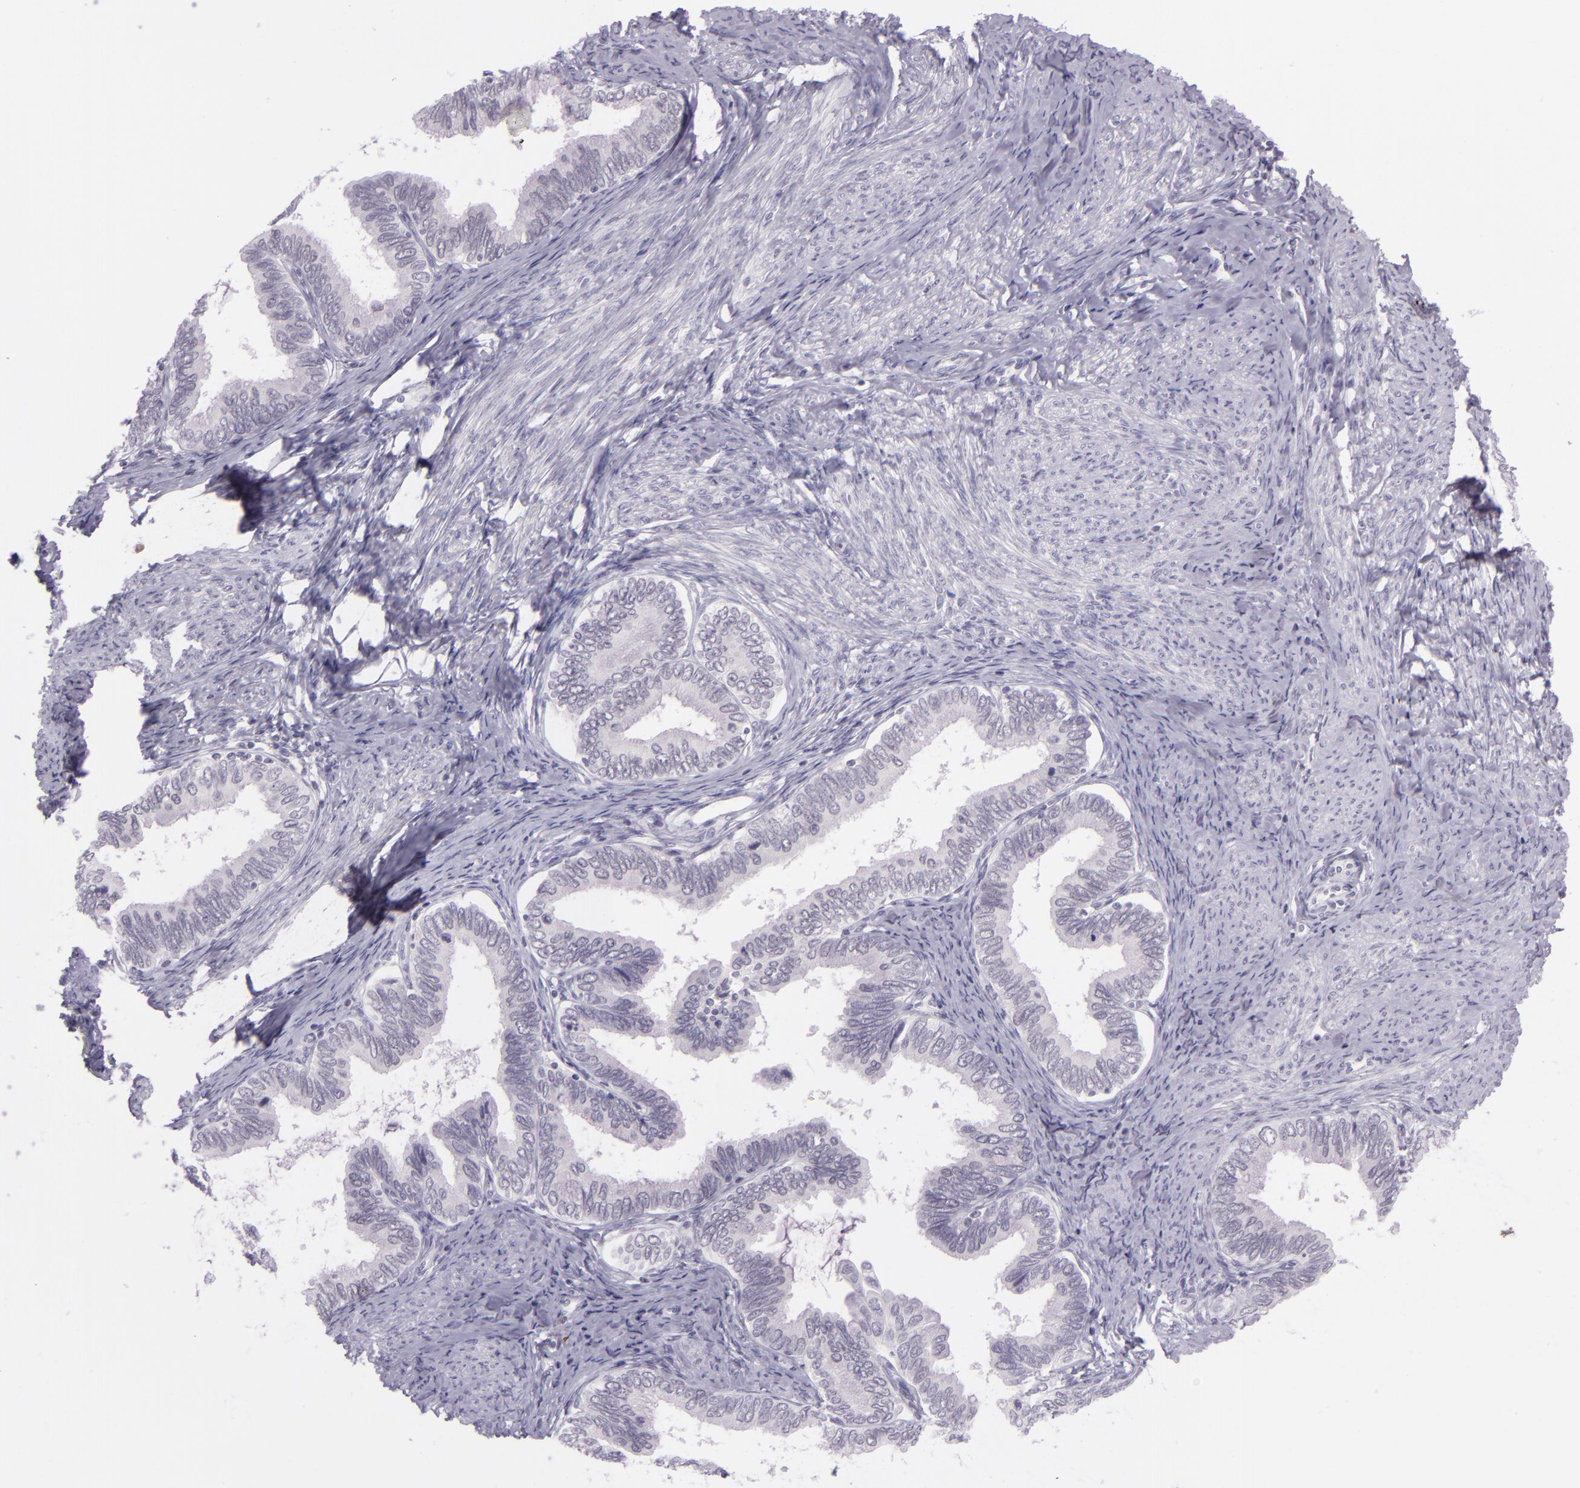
{"staining": {"intensity": "negative", "quantity": "none", "location": "none"}, "tissue": "cervical cancer", "cell_type": "Tumor cells", "image_type": "cancer", "snomed": [{"axis": "morphology", "description": "Adenocarcinoma, NOS"}, {"axis": "topography", "description": "Cervix"}], "caption": "An immunohistochemistry (IHC) micrograph of cervical cancer is shown. There is no staining in tumor cells of cervical cancer.", "gene": "CHEK2", "patient": {"sex": "female", "age": 49}}